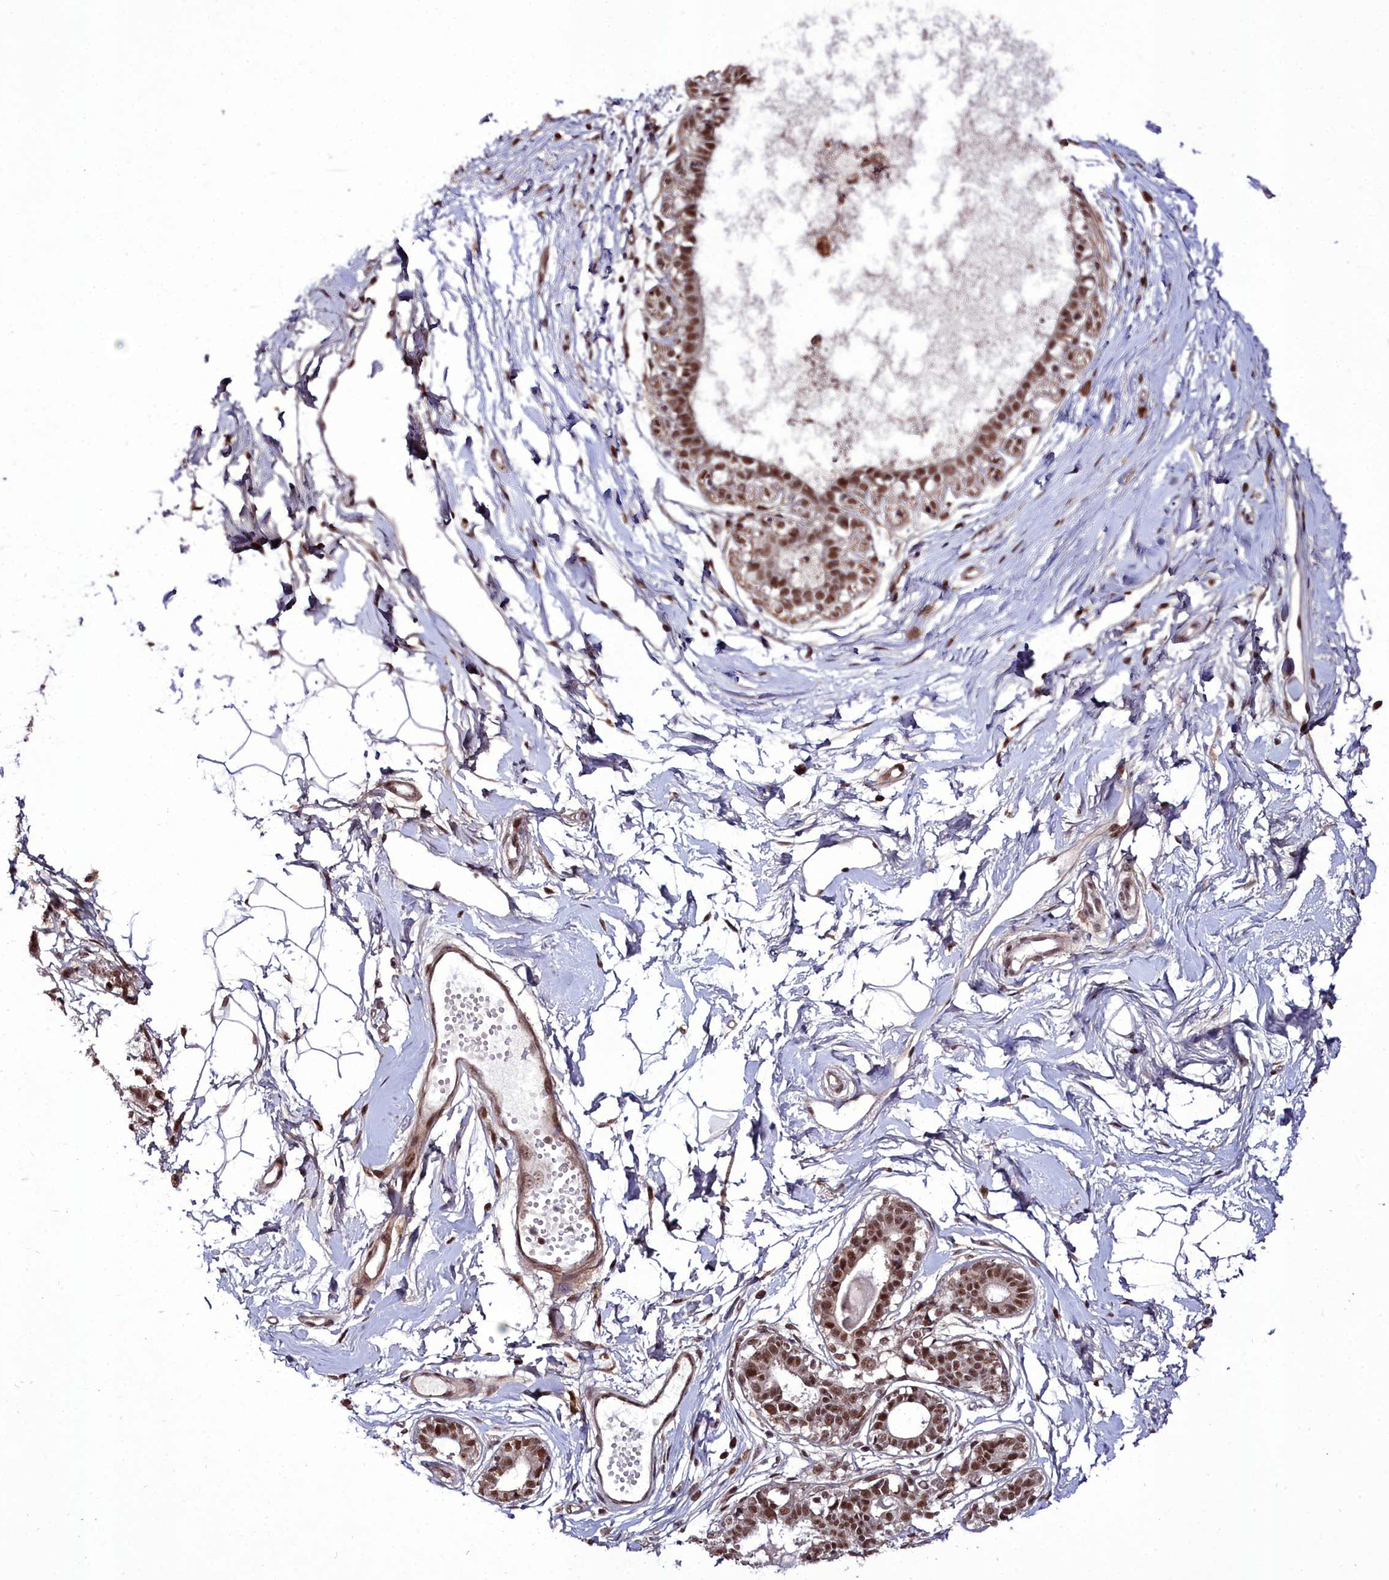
{"staining": {"intensity": "strong", "quantity": ">75%", "location": "nuclear"}, "tissue": "breast", "cell_type": "Adipocytes", "image_type": "normal", "snomed": [{"axis": "morphology", "description": "Normal tissue, NOS"}, {"axis": "topography", "description": "Breast"}], "caption": "Adipocytes demonstrate strong nuclear positivity in approximately >75% of cells in benign breast. The protein is shown in brown color, while the nuclei are stained blue.", "gene": "CXXC1", "patient": {"sex": "female", "age": 45}}